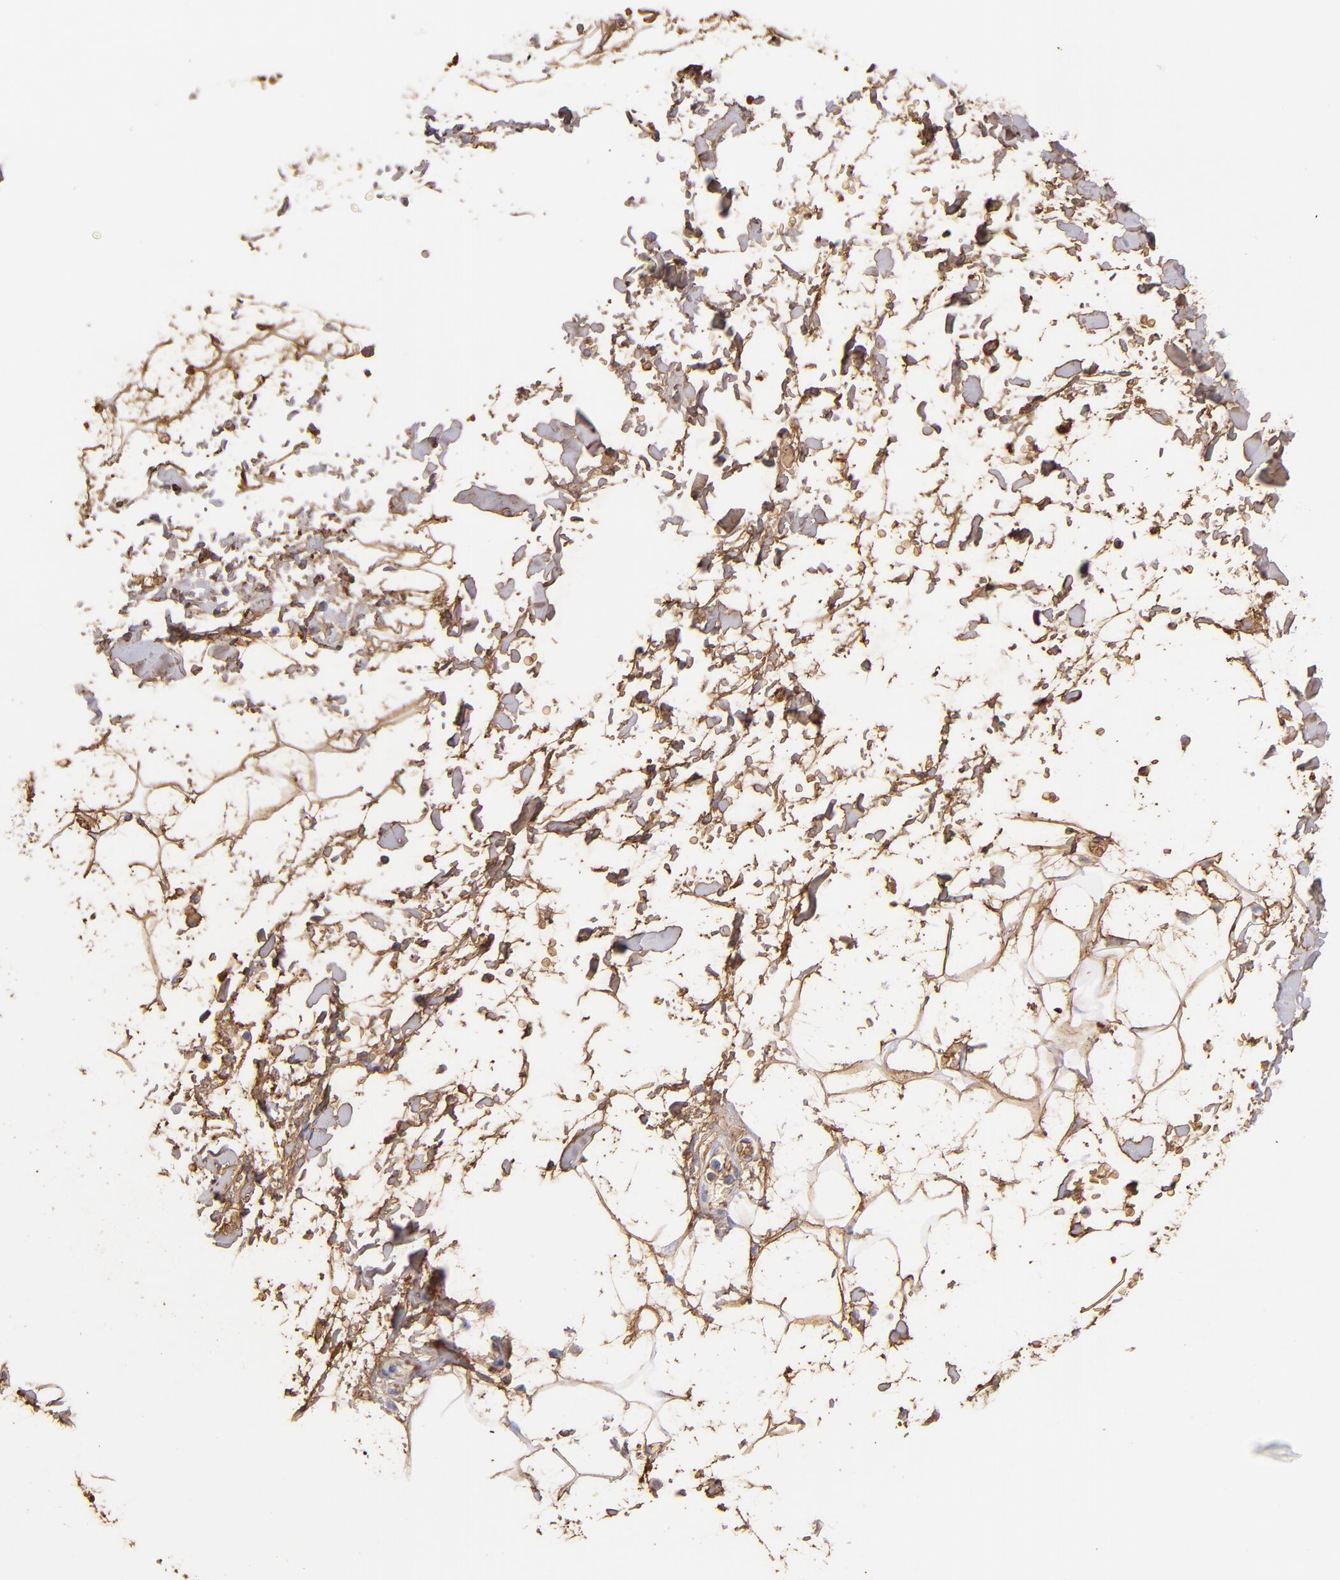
{"staining": {"intensity": "moderate", "quantity": ">75%", "location": "cytoplasmic/membranous"}, "tissue": "adipose tissue", "cell_type": "Adipocytes", "image_type": "normal", "snomed": [{"axis": "morphology", "description": "Normal tissue, NOS"}, {"axis": "topography", "description": "Soft tissue"}], "caption": "Adipocytes display moderate cytoplasmic/membranous expression in approximately >75% of cells in unremarkable adipose tissue.", "gene": "FGB", "patient": {"sex": "male", "age": 72}}